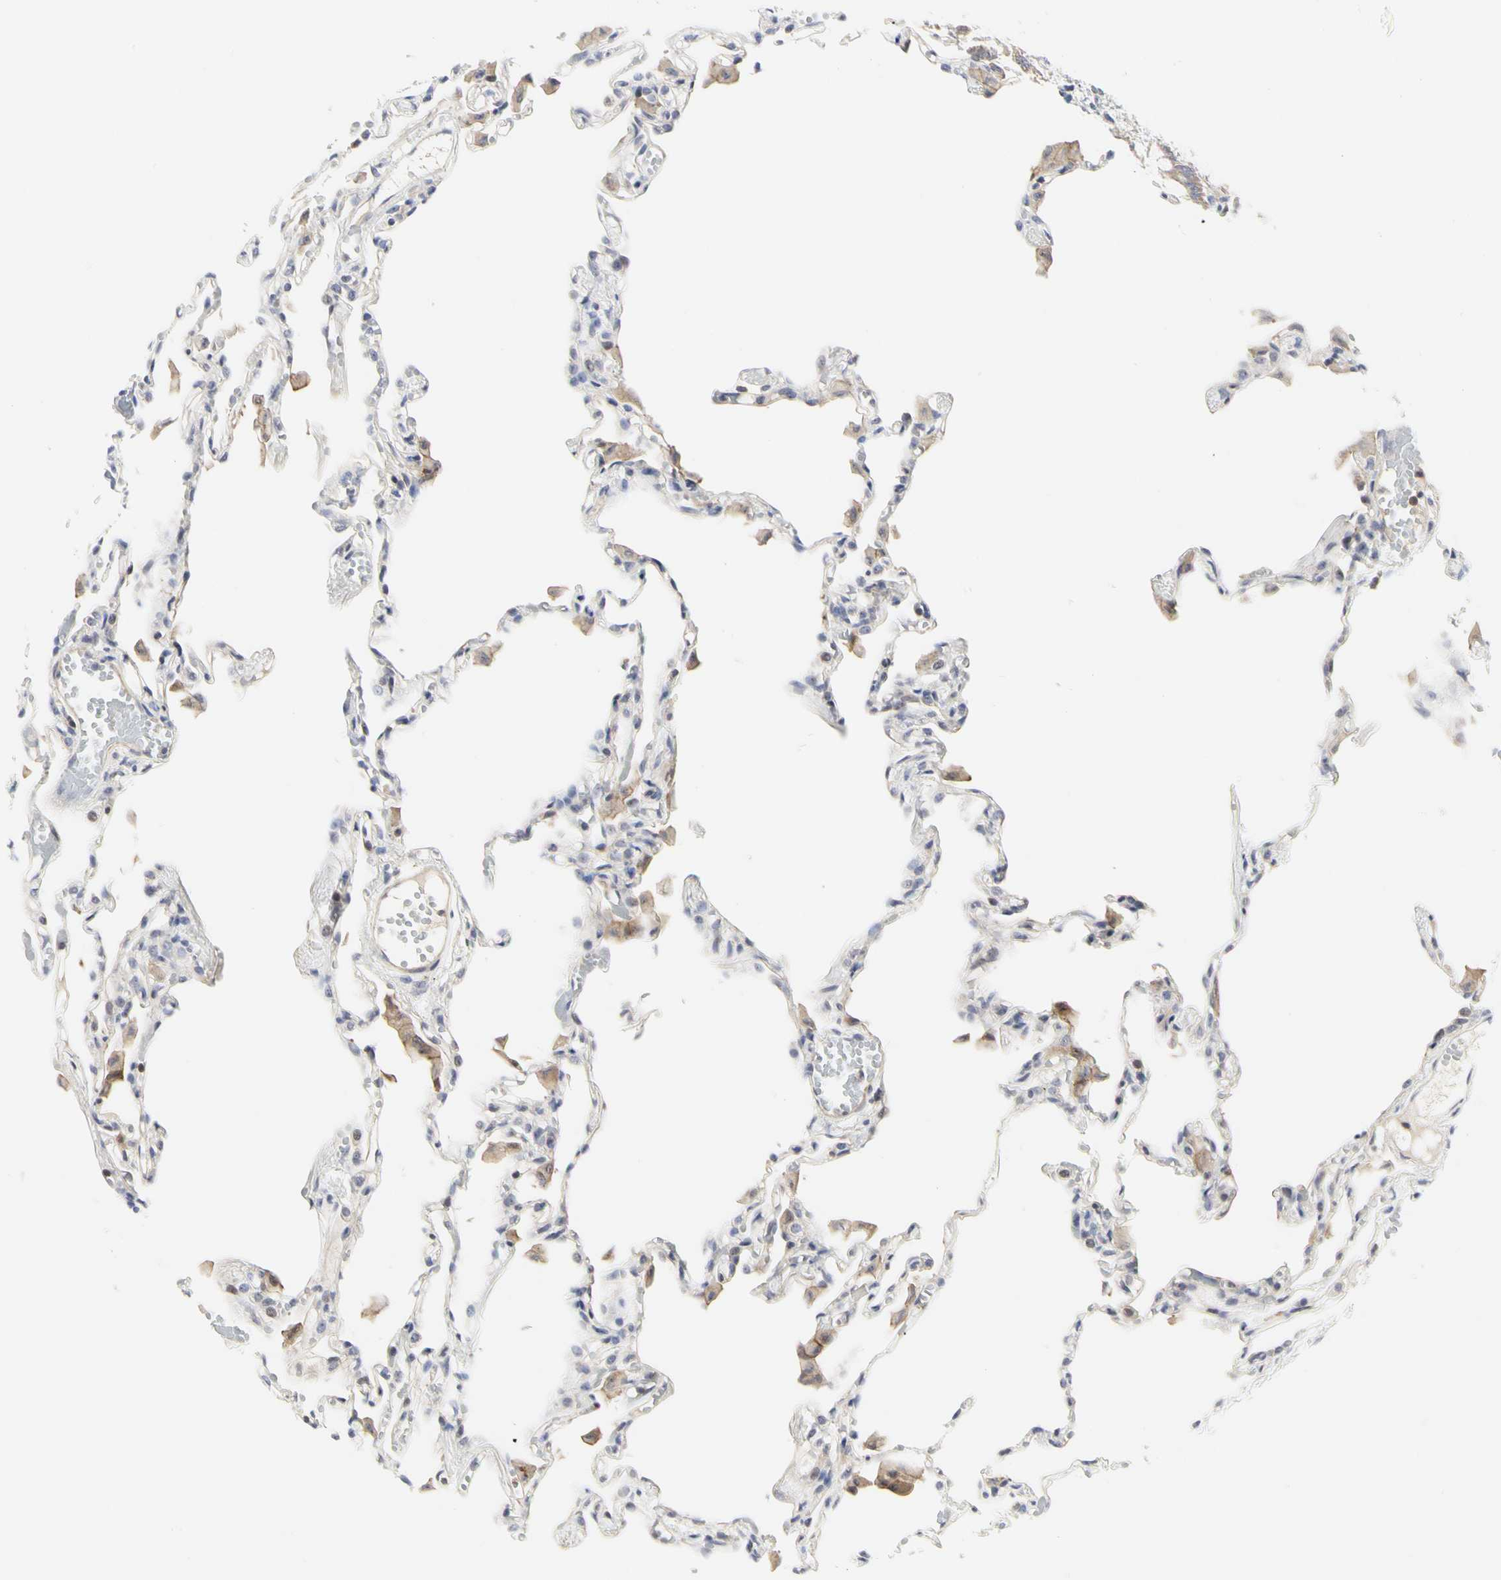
{"staining": {"intensity": "weak", "quantity": "<25%", "location": "cytoplasmic/membranous"}, "tissue": "lung", "cell_type": "Alveolar cells", "image_type": "normal", "snomed": [{"axis": "morphology", "description": "Normal tissue, NOS"}, {"axis": "topography", "description": "Lung"}], "caption": "This is an immunohistochemistry (IHC) image of normal lung. There is no staining in alveolar cells.", "gene": "SHANK2", "patient": {"sex": "female", "age": 49}}